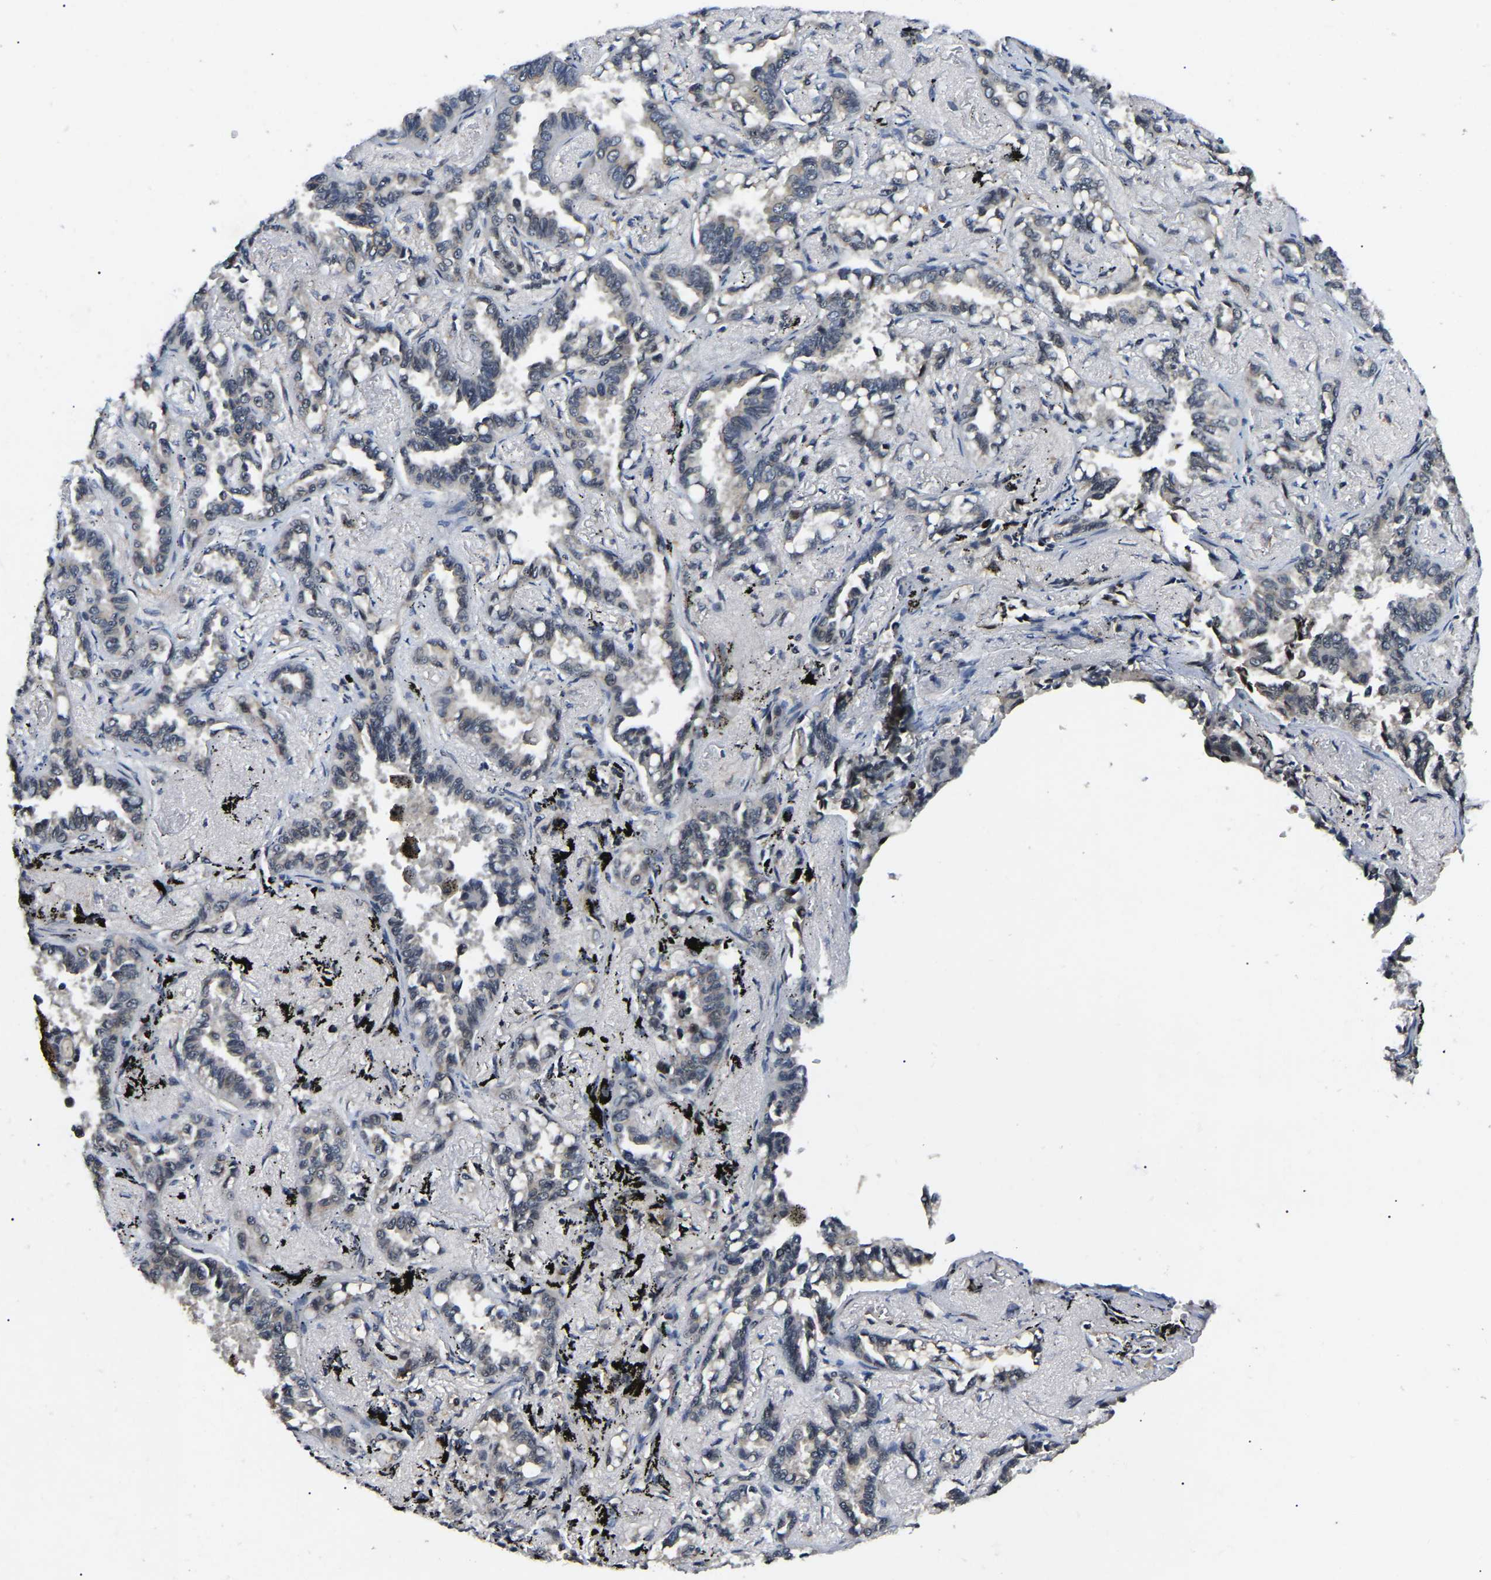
{"staining": {"intensity": "weak", "quantity": "<25%", "location": "cytoplasmic/membranous"}, "tissue": "lung cancer", "cell_type": "Tumor cells", "image_type": "cancer", "snomed": [{"axis": "morphology", "description": "Adenocarcinoma, NOS"}, {"axis": "topography", "description": "Lung"}], "caption": "Protein analysis of lung adenocarcinoma displays no significant staining in tumor cells.", "gene": "RBM28", "patient": {"sex": "male", "age": 59}}